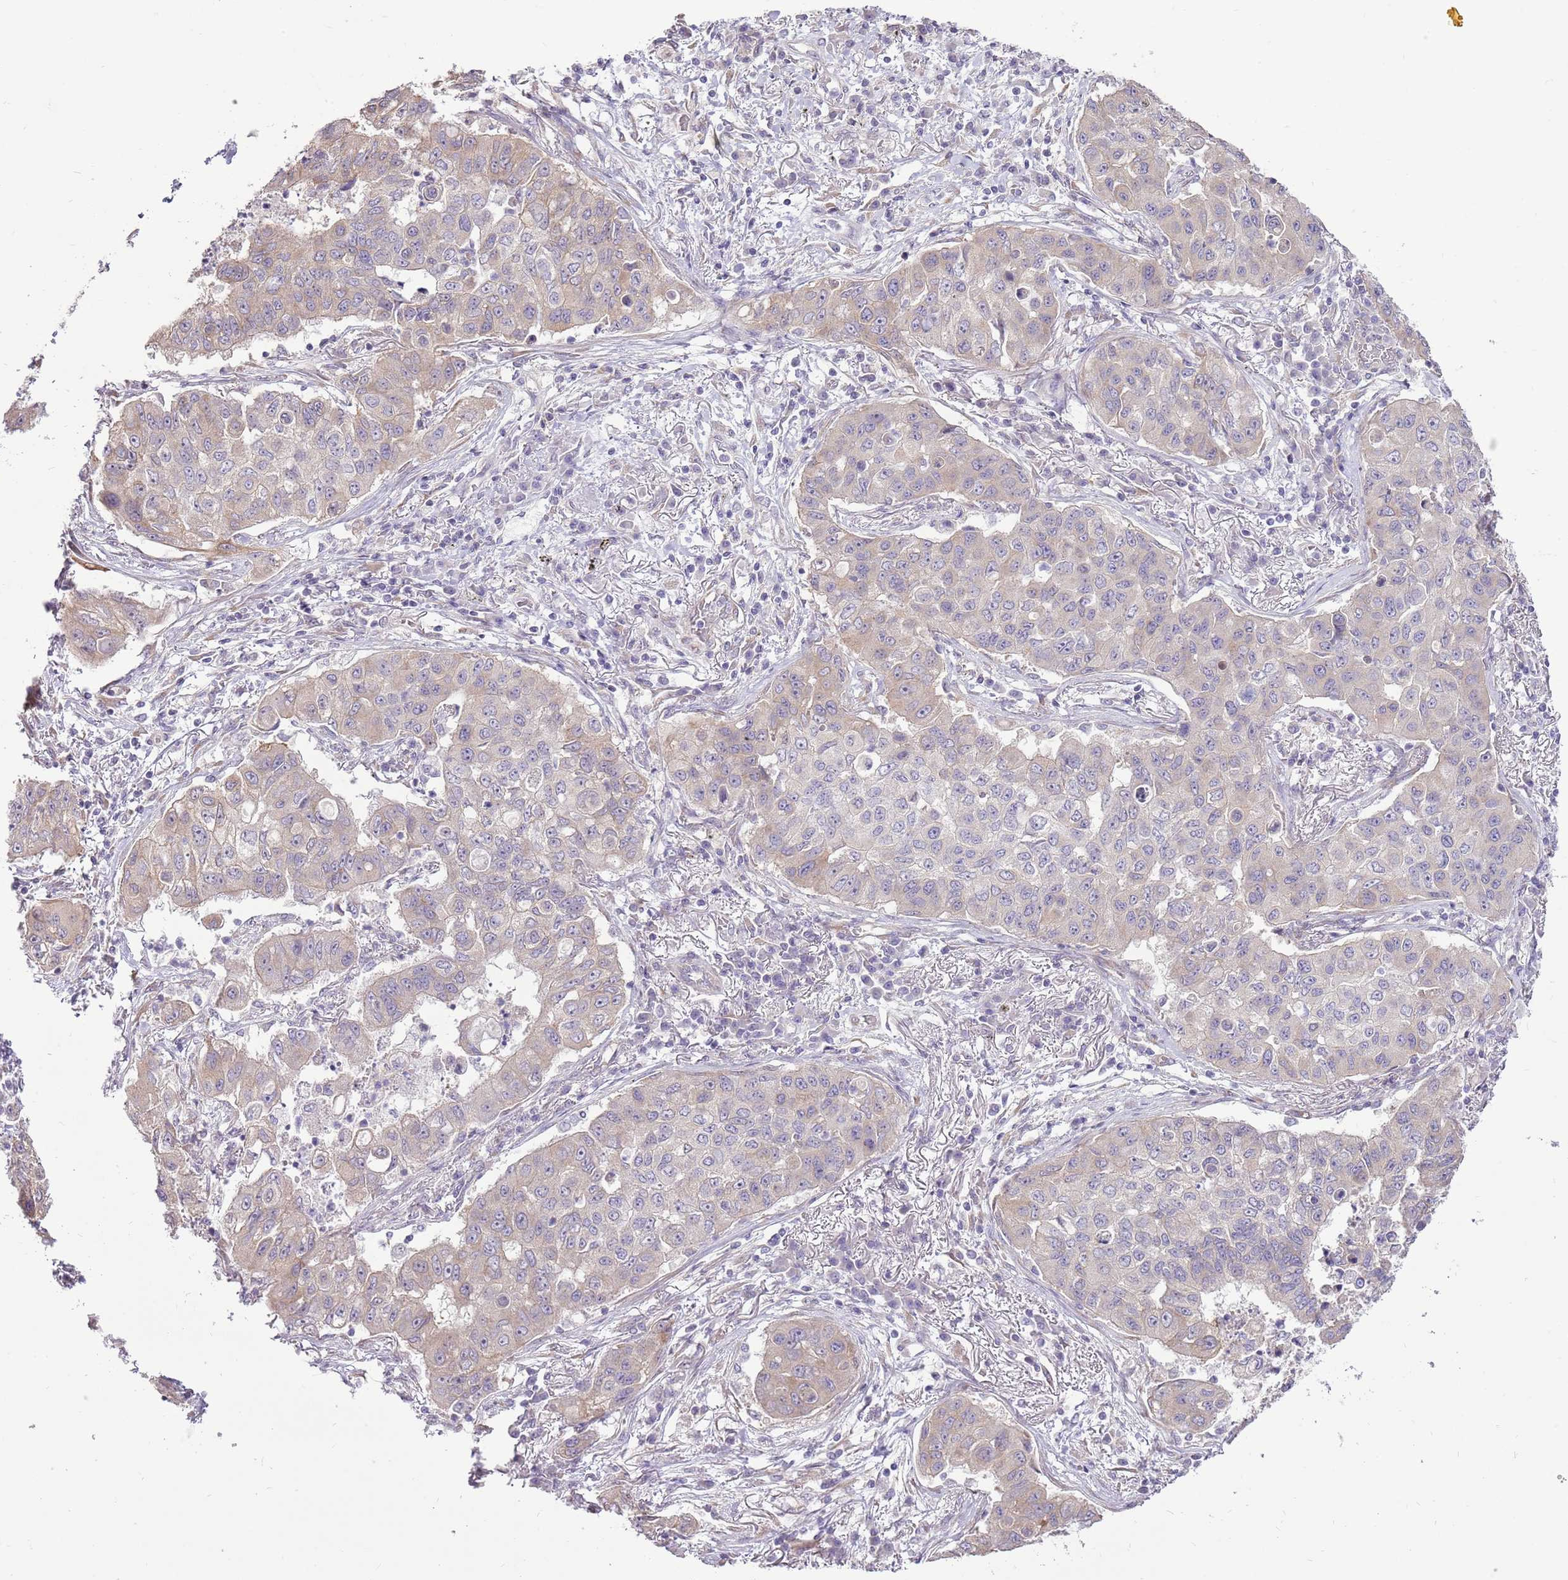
{"staining": {"intensity": "moderate", "quantity": "<25%", "location": "cytoplasmic/membranous"}, "tissue": "lung cancer", "cell_type": "Tumor cells", "image_type": "cancer", "snomed": [{"axis": "morphology", "description": "Squamous cell carcinoma, NOS"}, {"axis": "topography", "description": "Lung"}], "caption": "Tumor cells display moderate cytoplasmic/membranous positivity in approximately <25% of cells in squamous cell carcinoma (lung).", "gene": "UGGT2", "patient": {"sex": "male", "age": 74}}